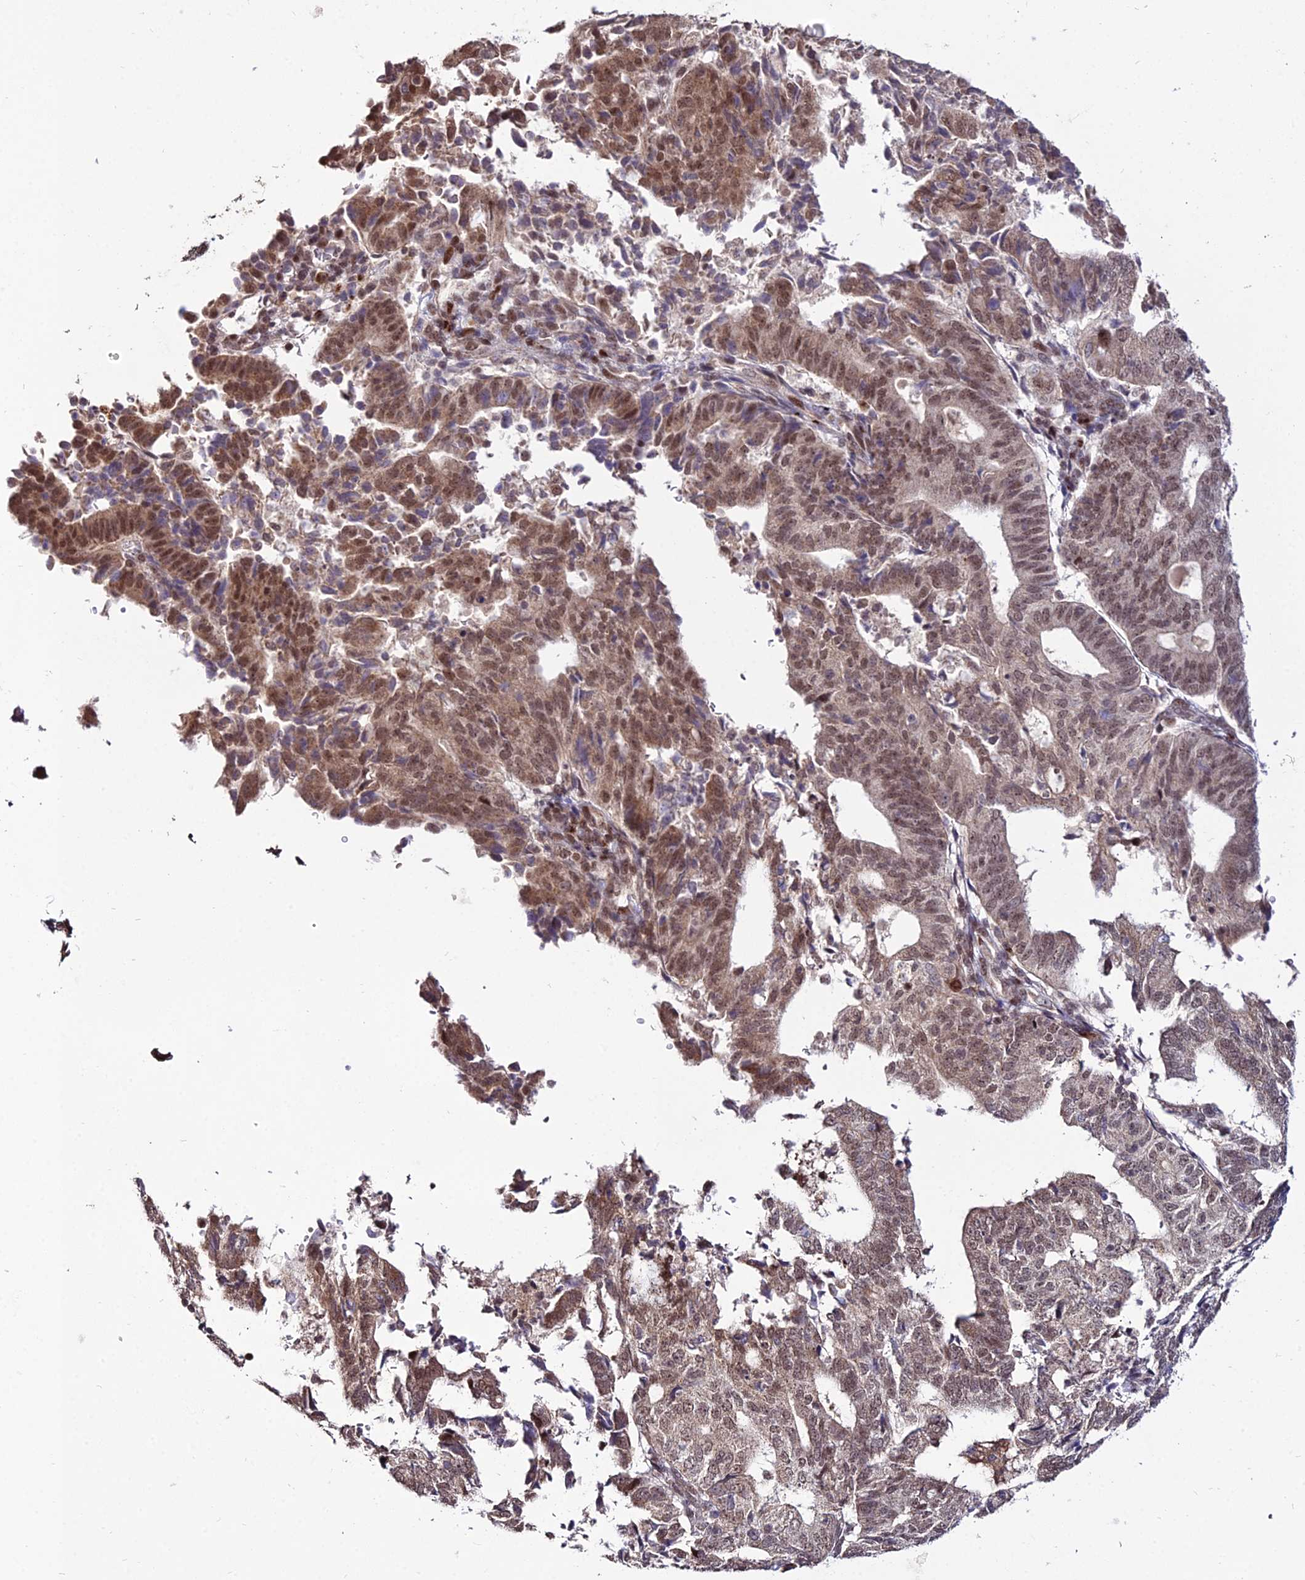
{"staining": {"intensity": "moderate", "quantity": ">75%", "location": "cytoplasmic/membranous,nuclear"}, "tissue": "endometrial cancer", "cell_type": "Tumor cells", "image_type": "cancer", "snomed": [{"axis": "morphology", "description": "Adenocarcinoma, NOS"}, {"axis": "topography", "description": "Endometrium"}], "caption": "About >75% of tumor cells in endometrial cancer (adenocarcinoma) demonstrate moderate cytoplasmic/membranous and nuclear protein staining as visualized by brown immunohistochemical staining.", "gene": "CIB3", "patient": {"sex": "female", "age": 70}}